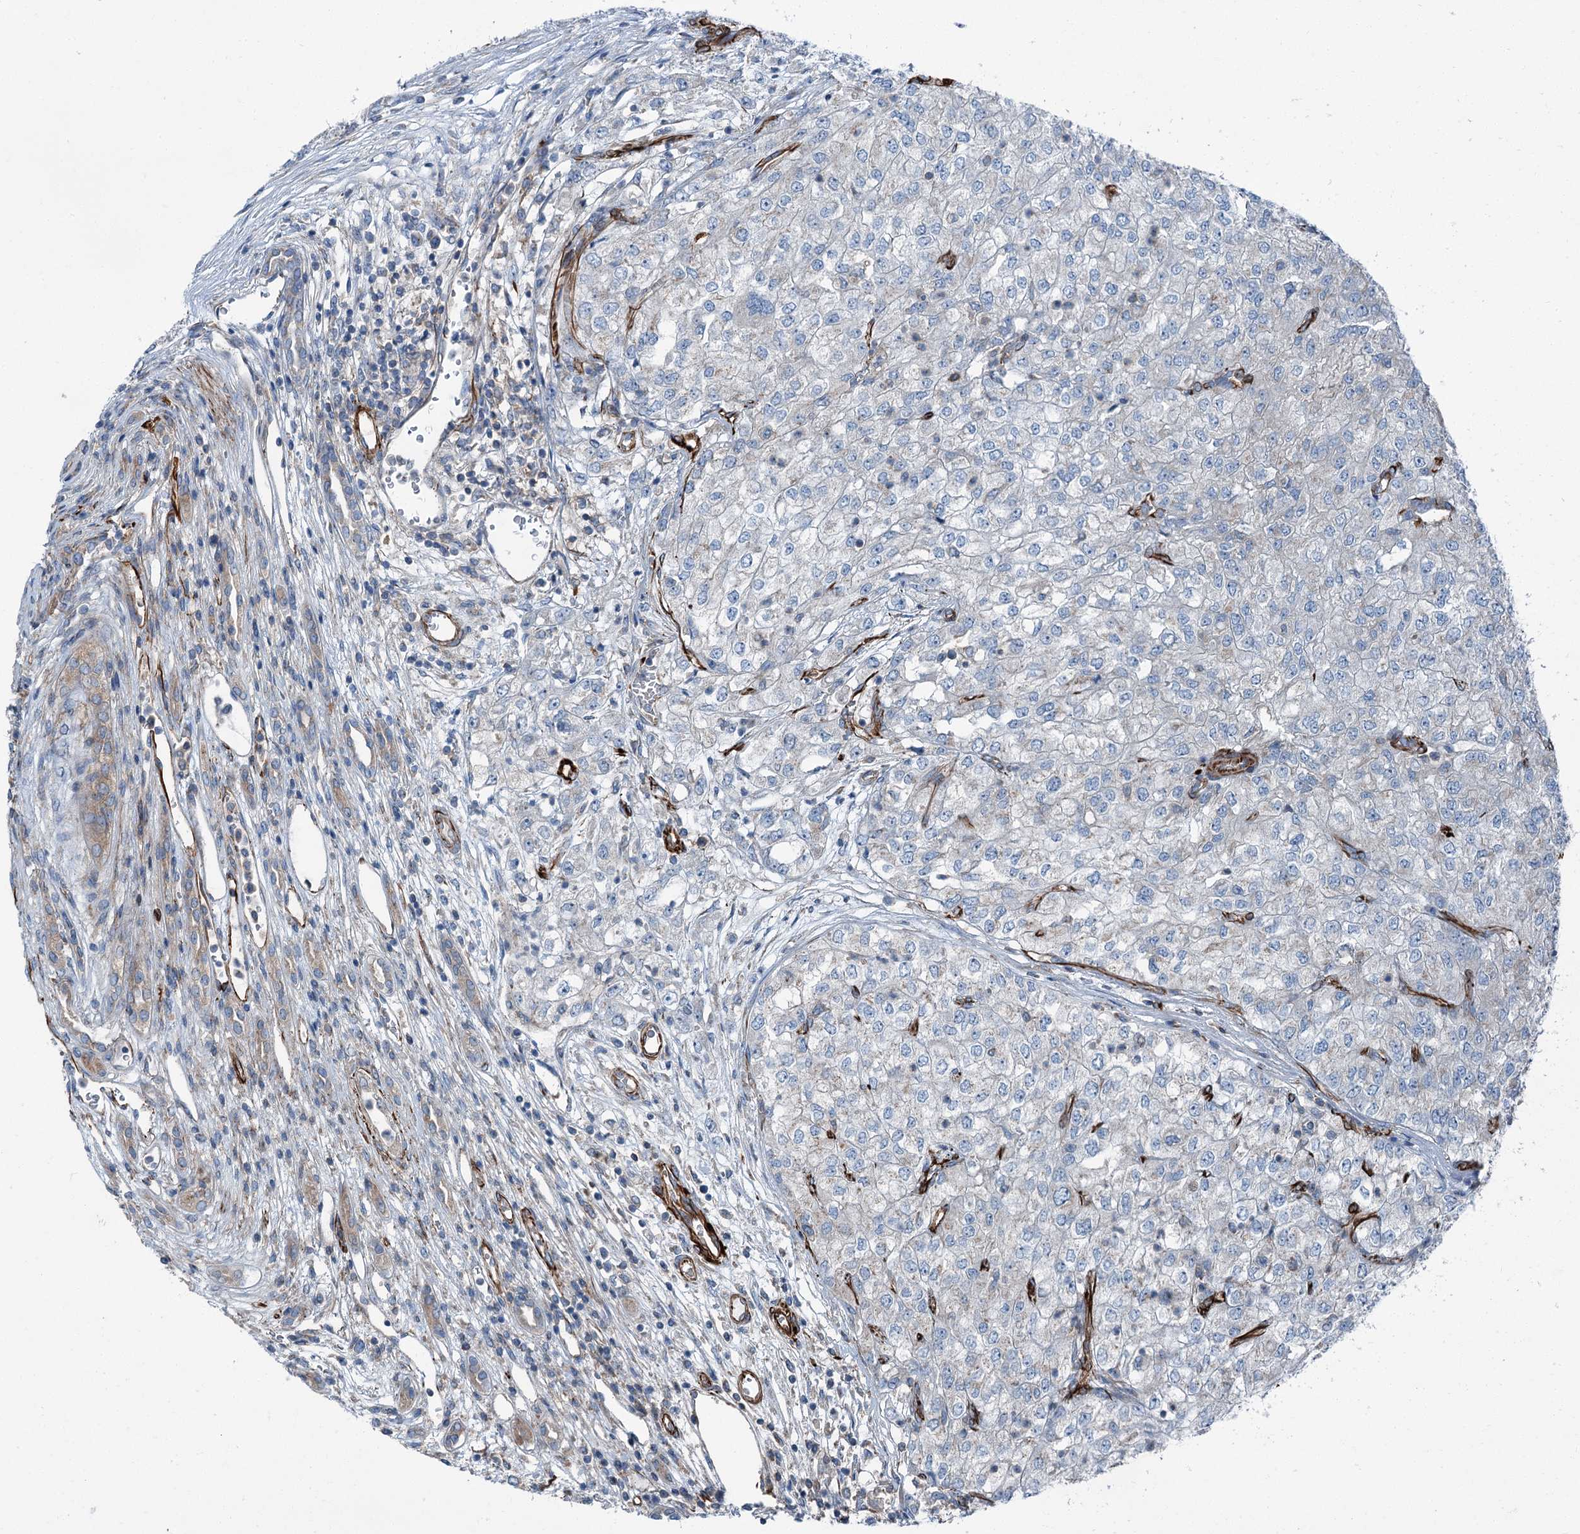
{"staining": {"intensity": "negative", "quantity": "none", "location": "none"}, "tissue": "renal cancer", "cell_type": "Tumor cells", "image_type": "cancer", "snomed": [{"axis": "morphology", "description": "Adenocarcinoma, NOS"}, {"axis": "topography", "description": "Kidney"}], "caption": "Immunohistochemical staining of human renal adenocarcinoma demonstrates no significant staining in tumor cells. The staining was performed using DAB (3,3'-diaminobenzidine) to visualize the protein expression in brown, while the nuclei were stained in blue with hematoxylin (Magnification: 20x).", "gene": "AXL", "patient": {"sex": "female", "age": 54}}